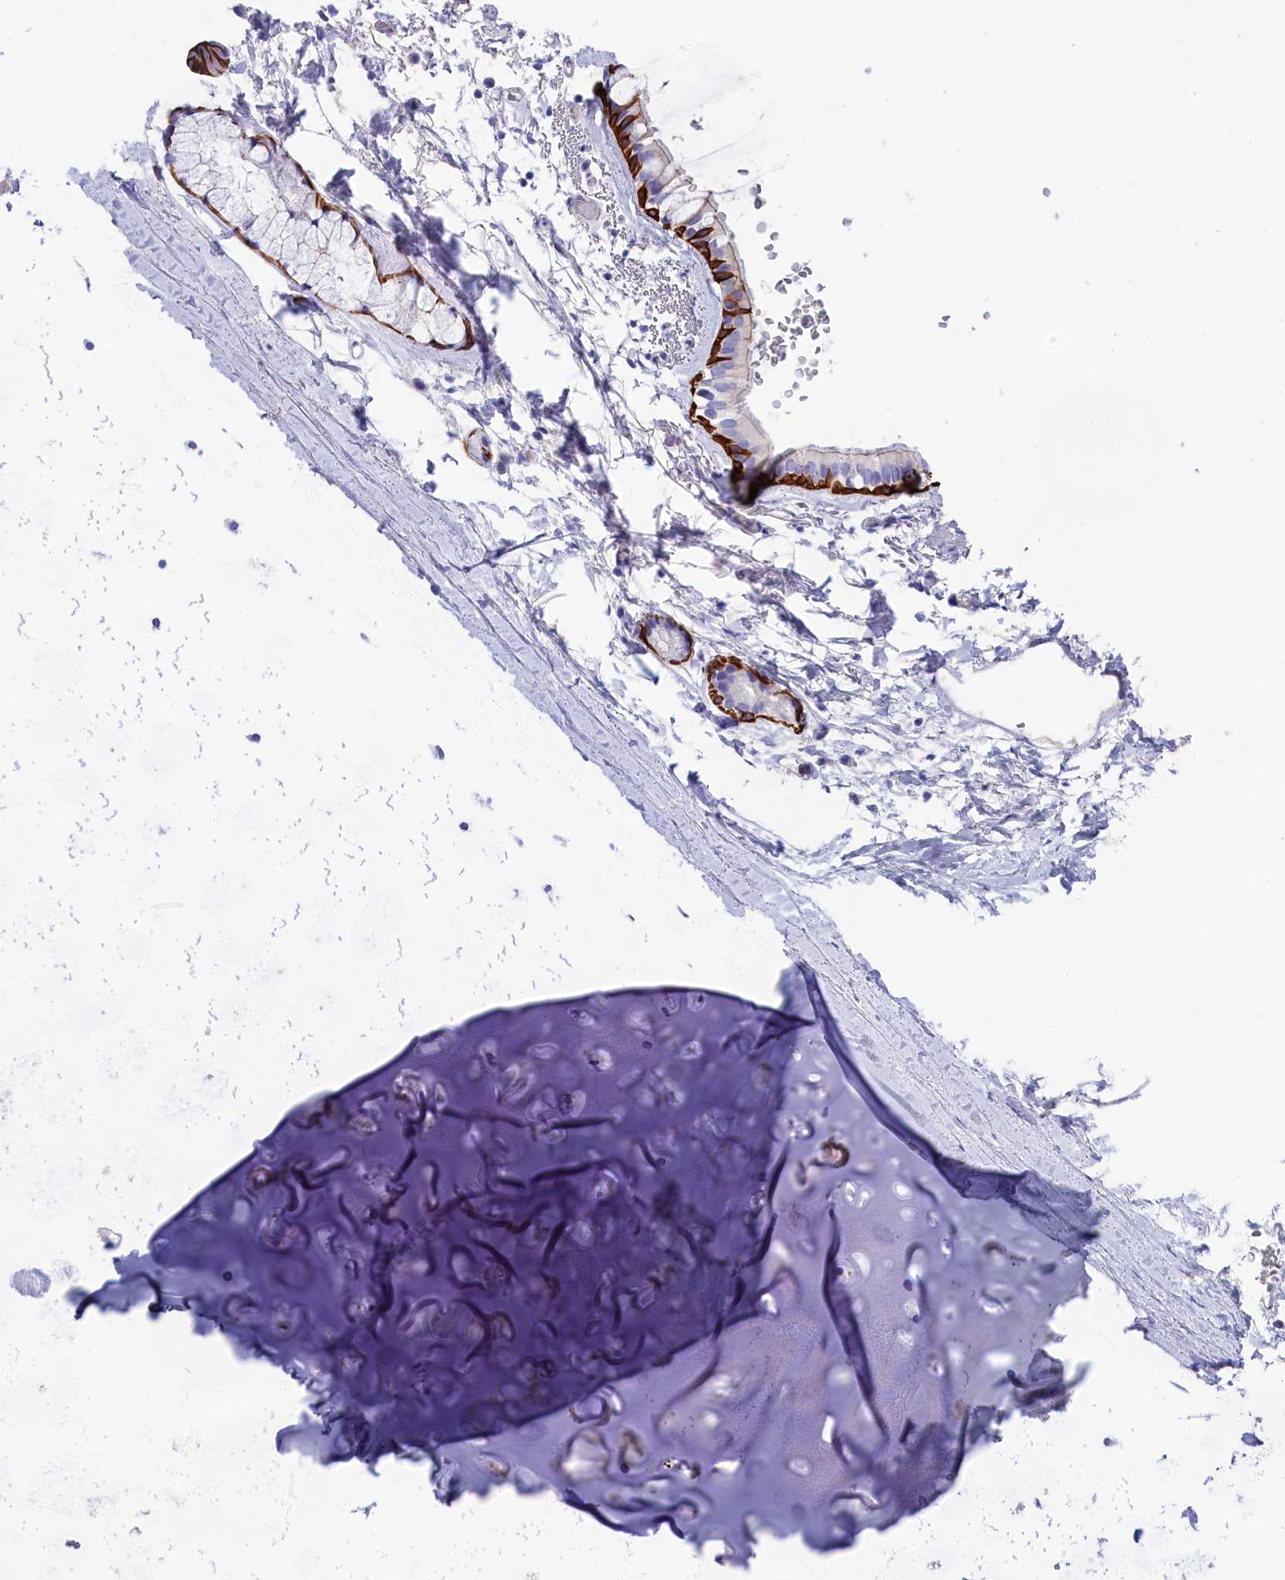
{"staining": {"intensity": "negative", "quantity": "none", "location": "none"}, "tissue": "adipose tissue", "cell_type": "Adipocytes", "image_type": "normal", "snomed": [{"axis": "morphology", "description": "Normal tissue, NOS"}, {"axis": "topography", "description": "Lymph node"}, {"axis": "topography", "description": "Bronchus"}], "caption": "DAB (3,3'-diaminobenzidine) immunohistochemical staining of unremarkable adipose tissue shows no significant staining in adipocytes. Nuclei are stained in blue.", "gene": "SULT2A1", "patient": {"sex": "male", "age": 63}}